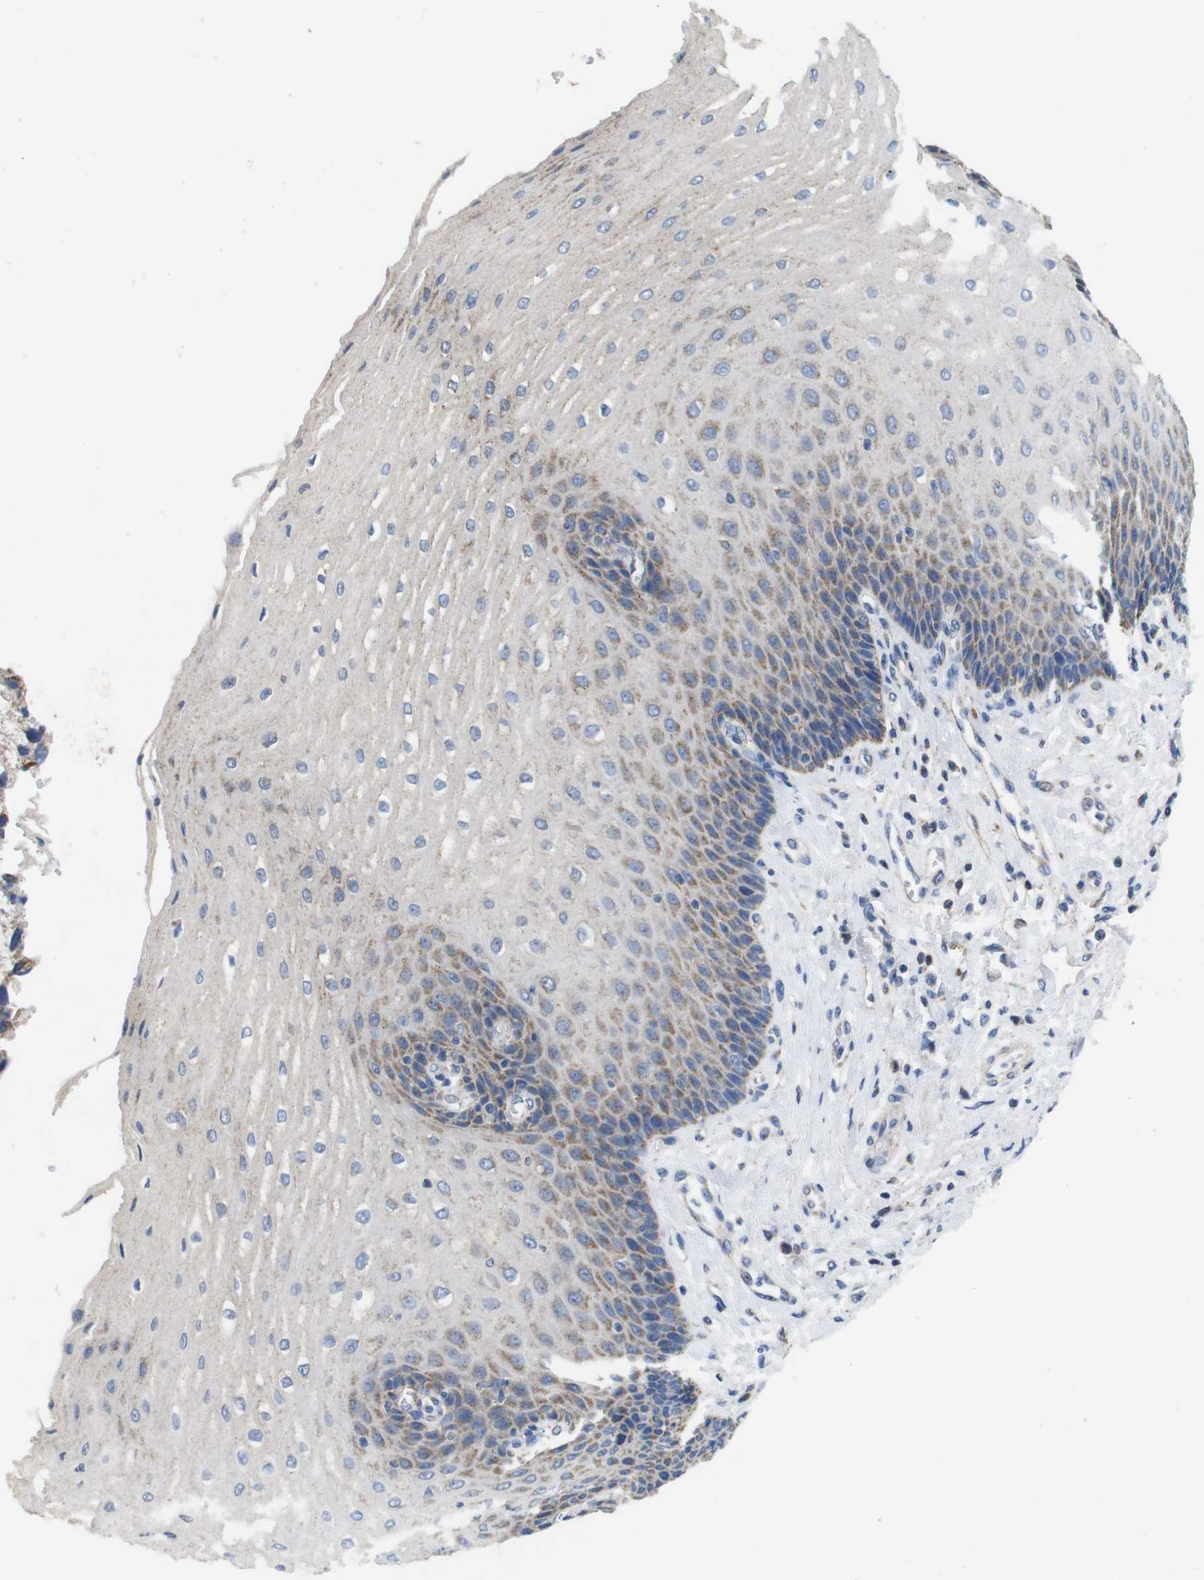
{"staining": {"intensity": "moderate", "quantity": "<25%", "location": "cytoplasmic/membranous"}, "tissue": "esophagus", "cell_type": "Squamous epithelial cells", "image_type": "normal", "snomed": [{"axis": "morphology", "description": "Normal tissue, NOS"}, {"axis": "topography", "description": "Esophagus"}], "caption": "The immunohistochemical stain shows moderate cytoplasmic/membranous staining in squamous epithelial cells of unremarkable esophagus. The protein is stained brown, and the nuclei are stained in blue (DAB IHC with brightfield microscopy, high magnification).", "gene": "F2RL1", "patient": {"sex": "male", "age": 54}}